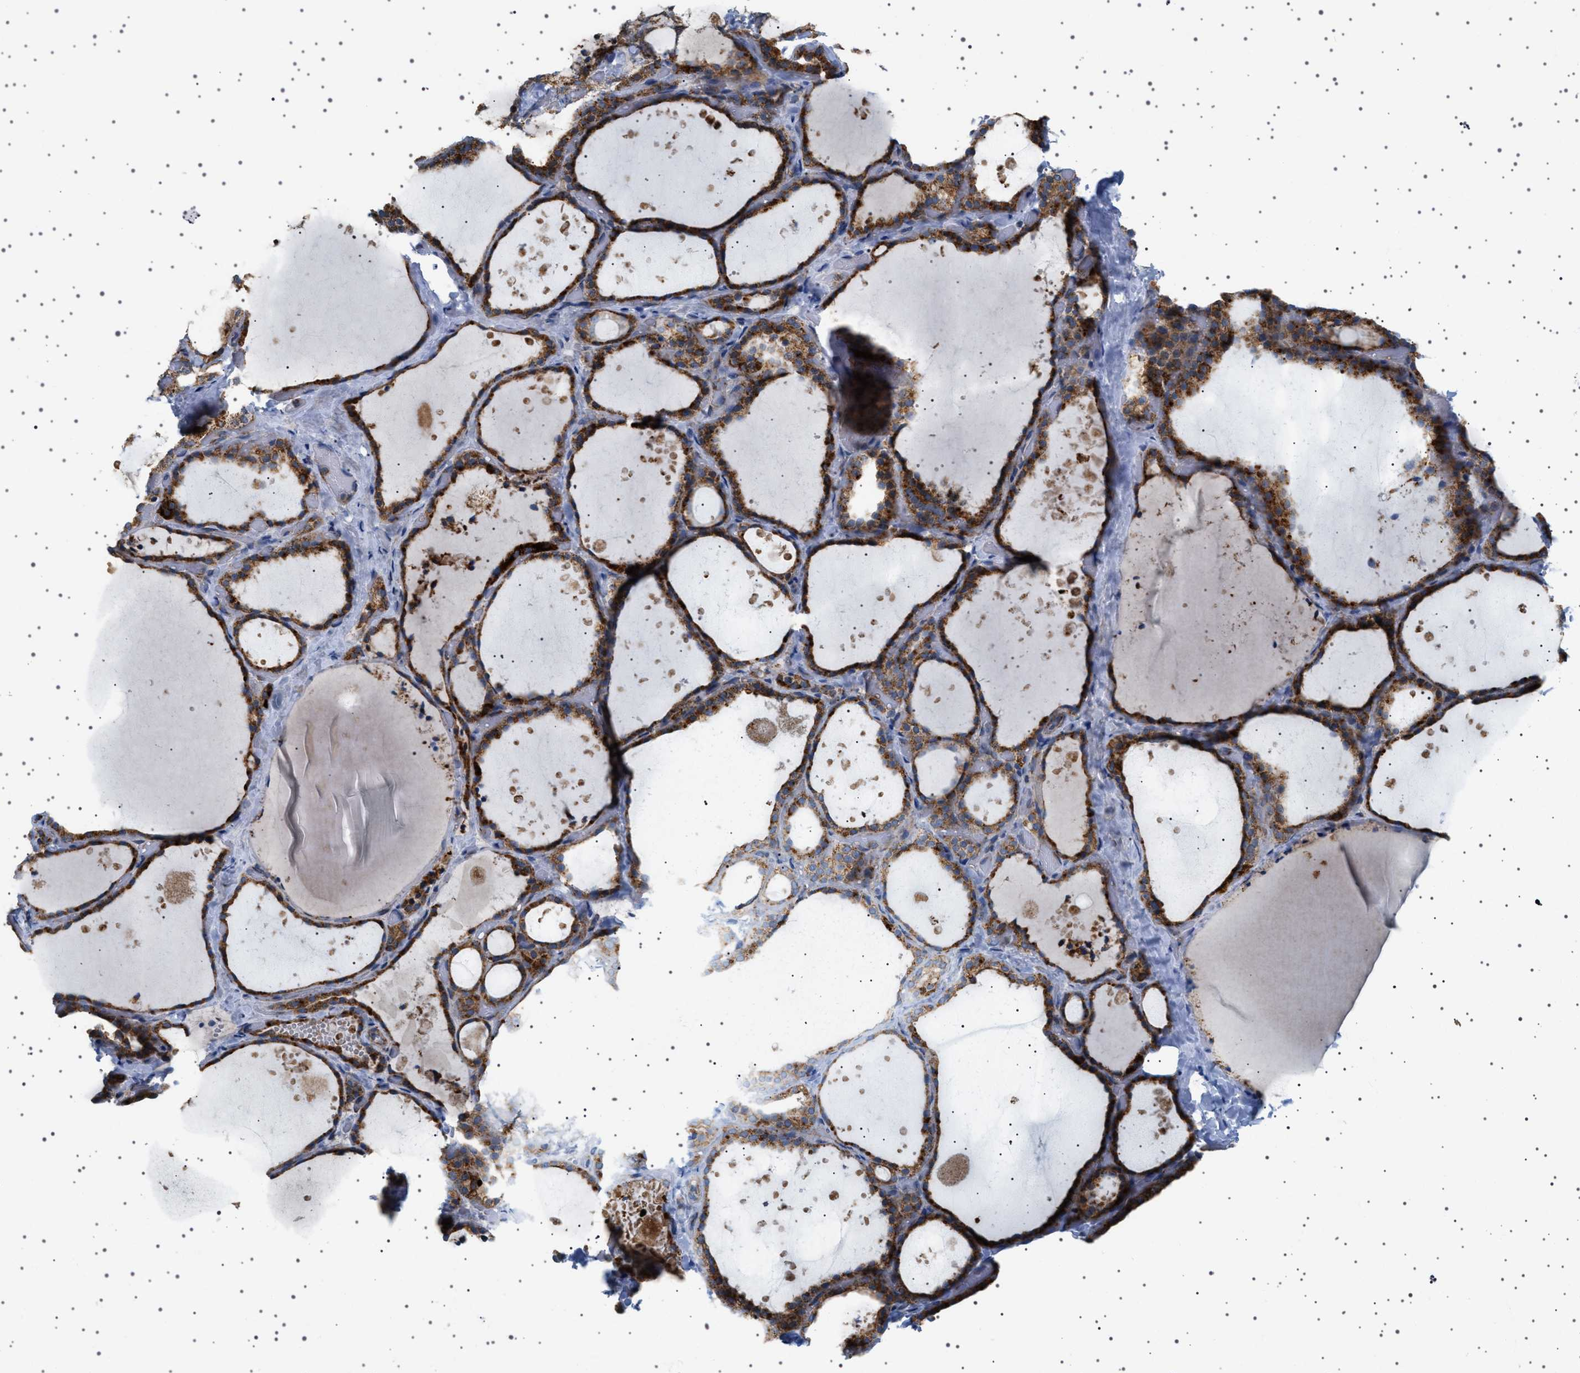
{"staining": {"intensity": "strong", "quantity": ">75%", "location": "cytoplasmic/membranous"}, "tissue": "thyroid gland", "cell_type": "Glandular cells", "image_type": "normal", "snomed": [{"axis": "morphology", "description": "Normal tissue, NOS"}, {"axis": "topography", "description": "Thyroid gland"}], "caption": "A brown stain labels strong cytoplasmic/membranous staining of a protein in glandular cells of benign thyroid gland.", "gene": "UBXN8", "patient": {"sex": "female", "age": 44}}